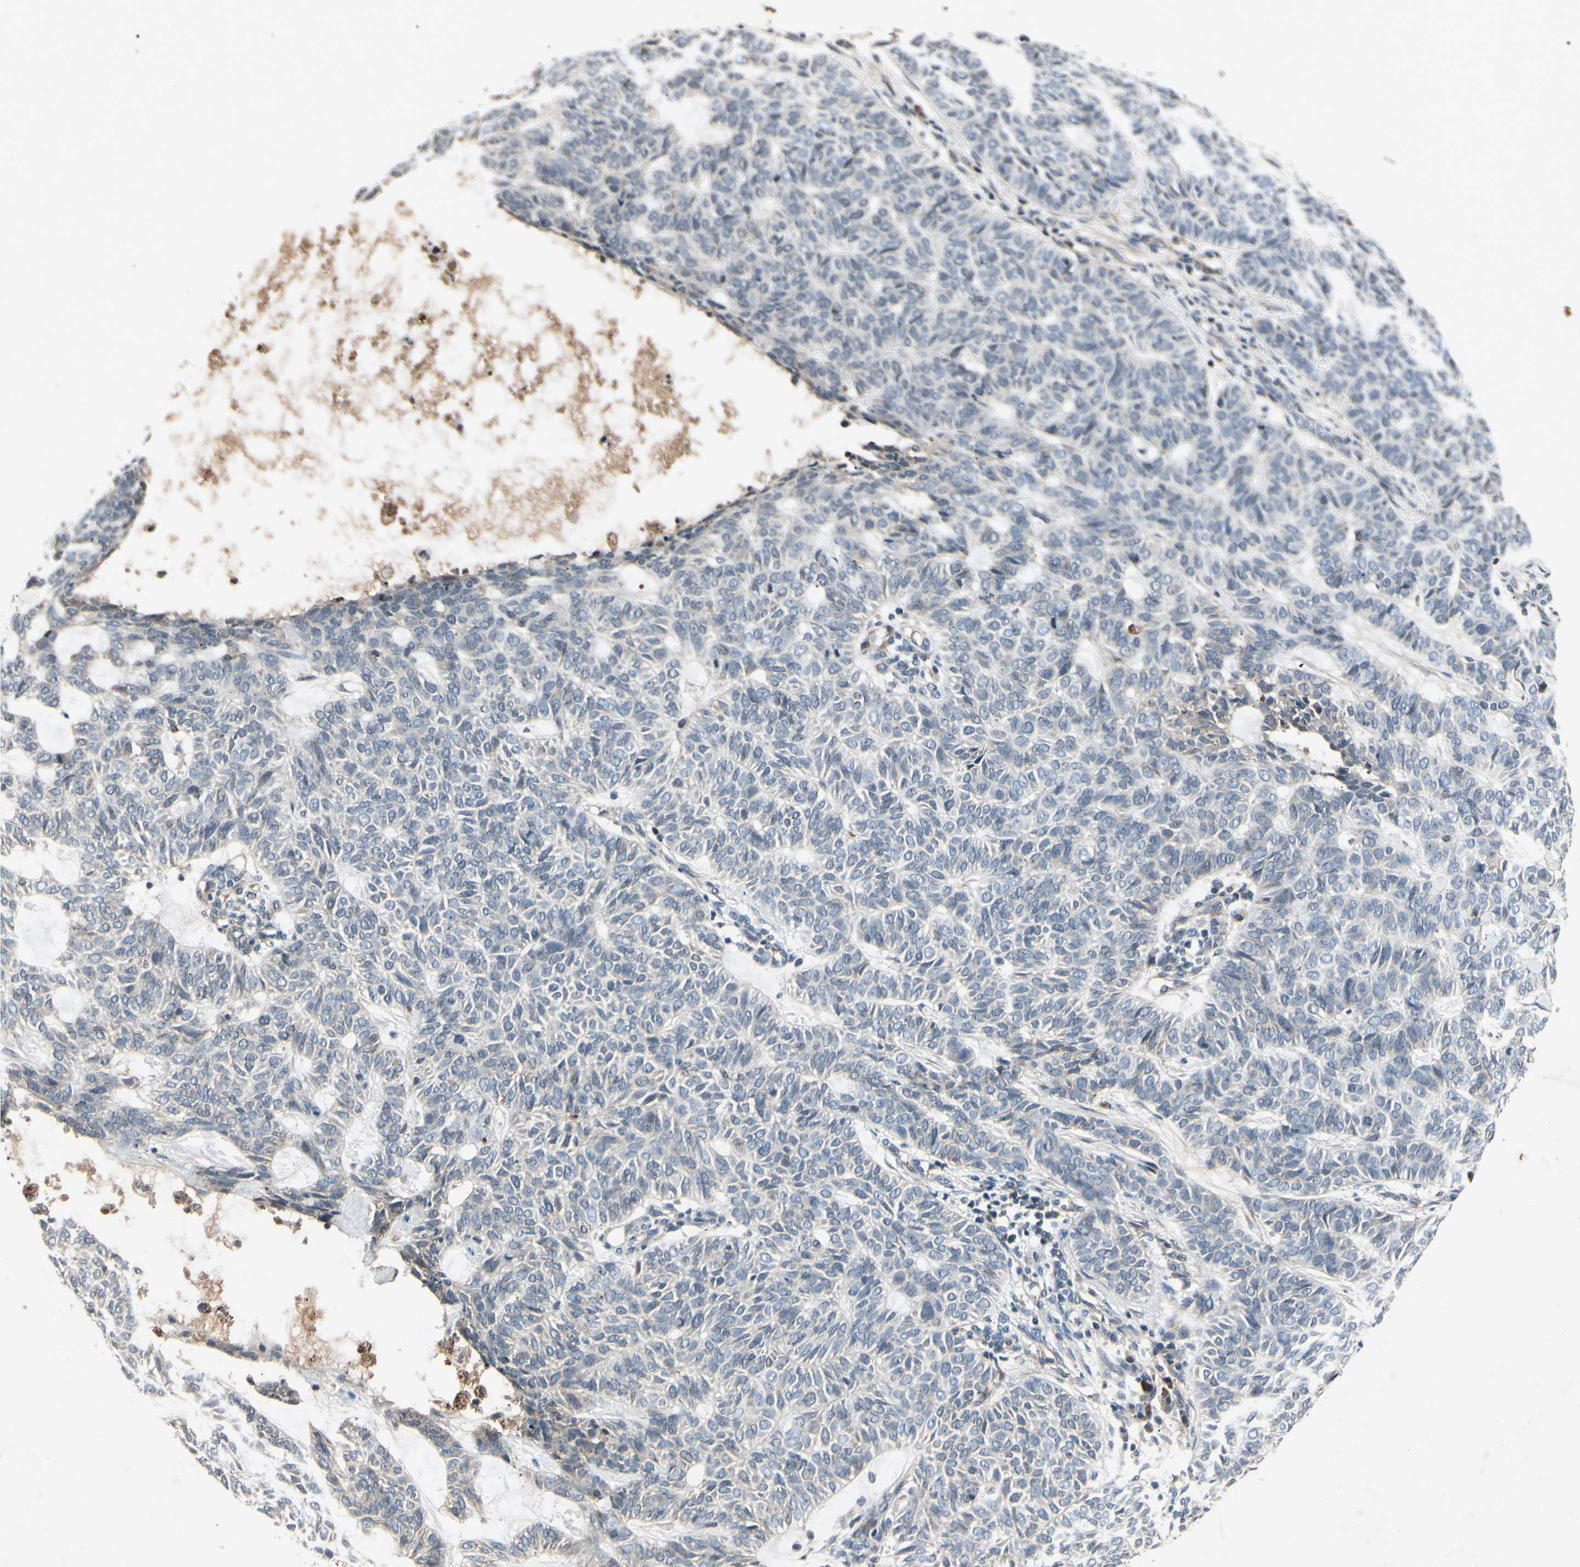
{"staining": {"intensity": "negative", "quantity": "none", "location": "none"}, "tissue": "skin cancer", "cell_type": "Tumor cells", "image_type": "cancer", "snomed": [{"axis": "morphology", "description": "Basal cell carcinoma"}, {"axis": "topography", "description": "Skin"}], "caption": "There is no significant positivity in tumor cells of skin cancer. Brightfield microscopy of IHC stained with DAB (brown) and hematoxylin (blue), captured at high magnification.", "gene": "AEBP1", "patient": {"sex": "male", "age": 87}}